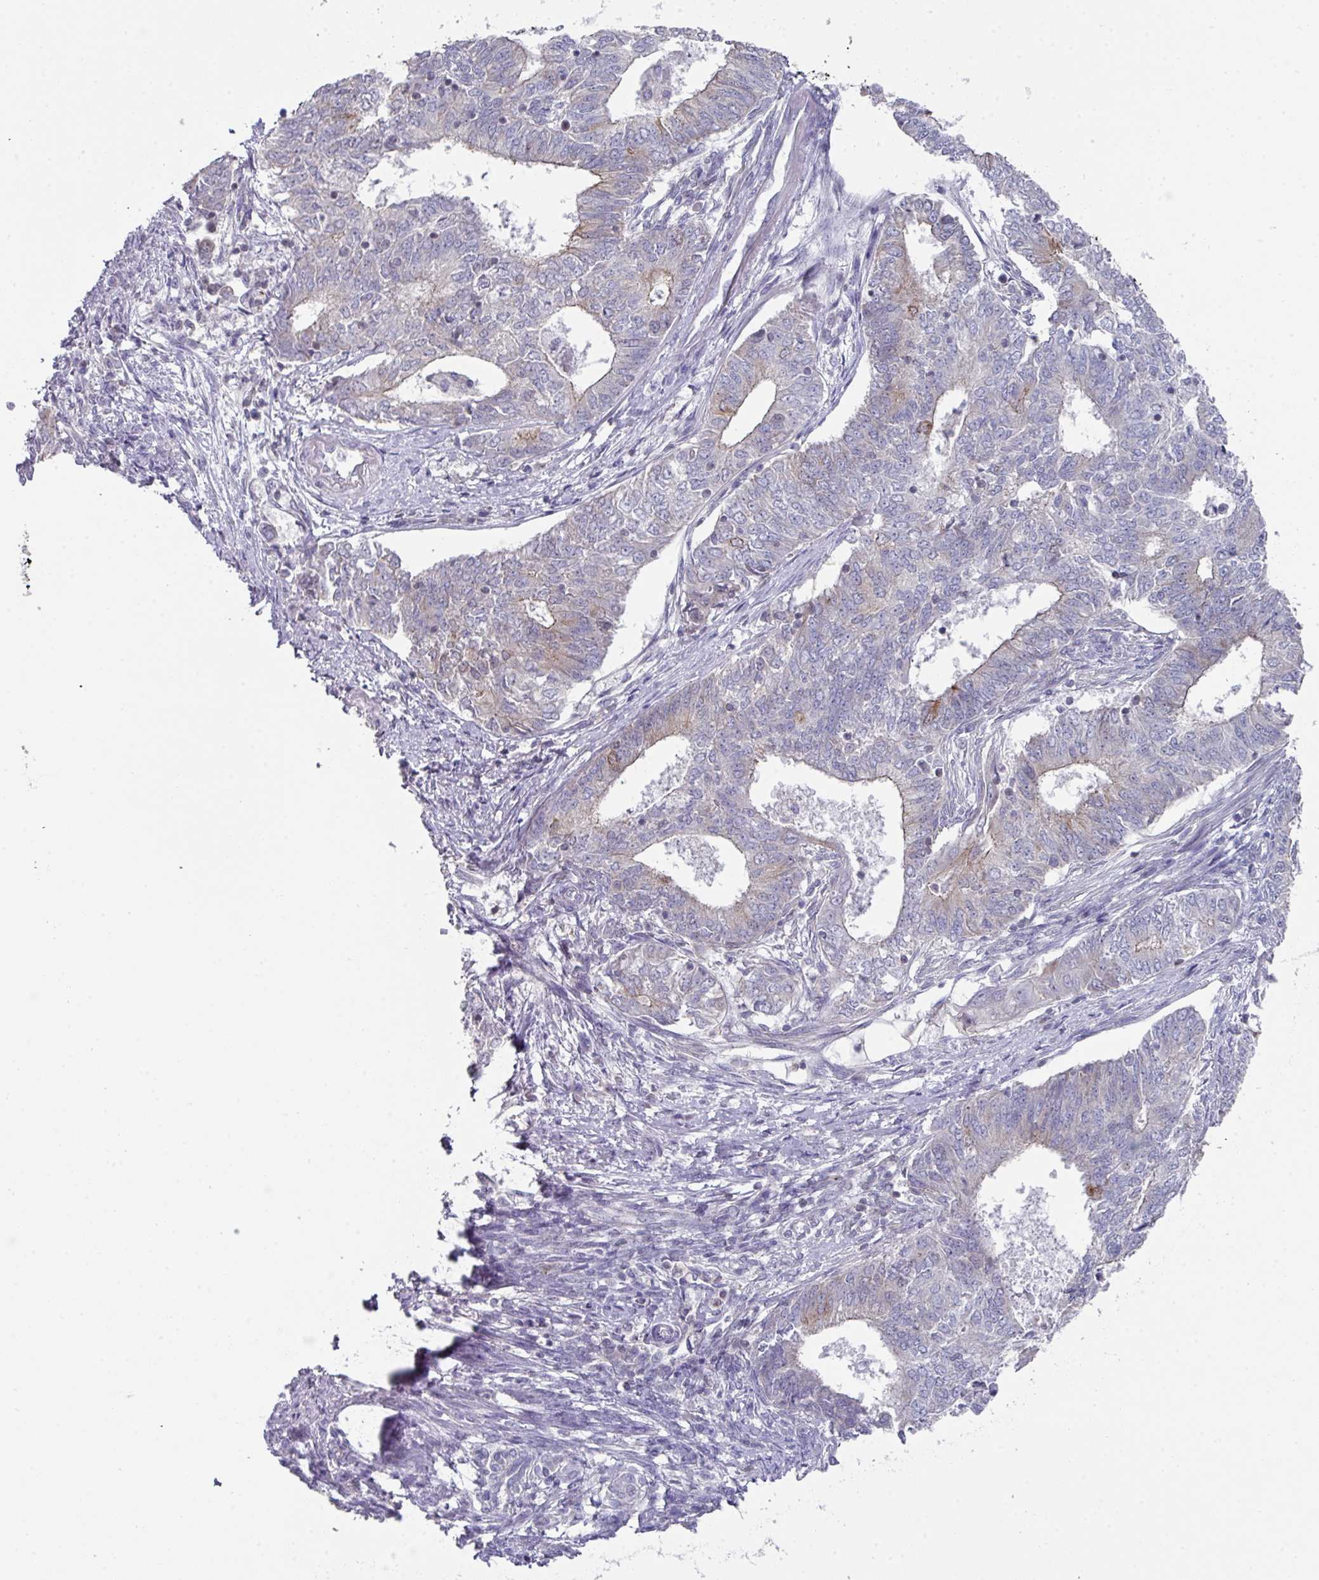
{"staining": {"intensity": "weak", "quantity": "<25%", "location": "cytoplasmic/membranous"}, "tissue": "endometrial cancer", "cell_type": "Tumor cells", "image_type": "cancer", "snomed": [{"axis": "morphology", "description": "Adenocarcinoma, NOS"}, {"axis": "topography", "description": "Endometrium"}], "caption": "High power microscopy micrograph of an immunohistochemistry (IHC) micrograph of endometrial adenocarcinoma, revealing no significant staining in tumor cells.", "gene": "DCAF12L2", "patient": {"sex": "female", "age": 62}}